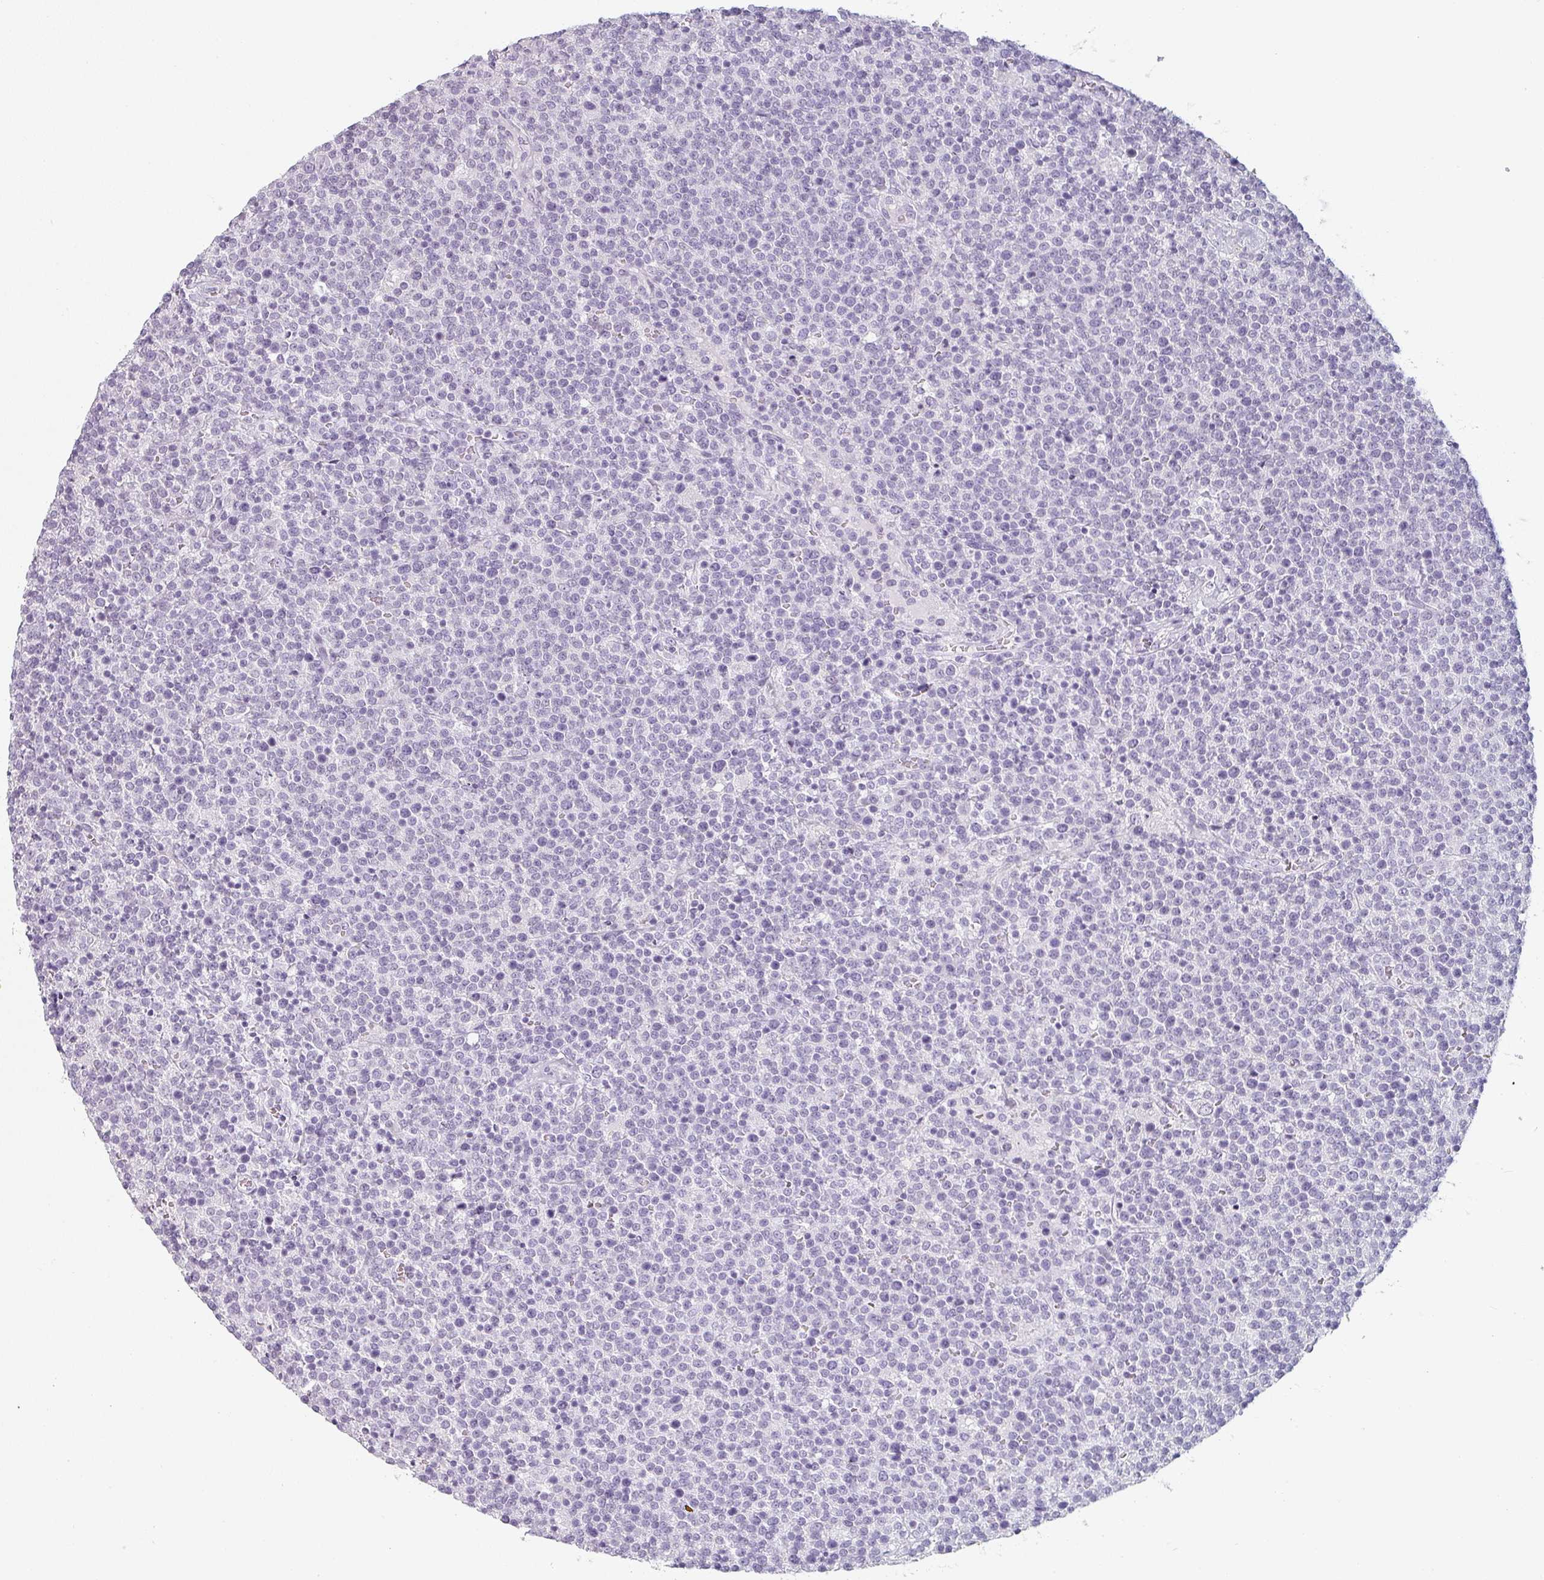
{"staining": {"intensity": "negative", "quantity": "none", "location": "none"}, "tissue": "lymphoma", "cell_type": "Tumor cells", "image_type": "cancer", "snomed": [{"axis": "morphology", "description": "Malignant lymphoma, non-Hodgkin's type, High grade"}, {"axis": "topography", "description": "Lymph node"}], "caption": "DAB (3,3'-diaminobenzidine) immunohistochemical staining of malignant lymphoma, non-Hodgkin's type (high-grade) shows no significant expression in tumor cells.", "gene": "SFTPA1", "patient": {"sex": "male", "age": 61}}